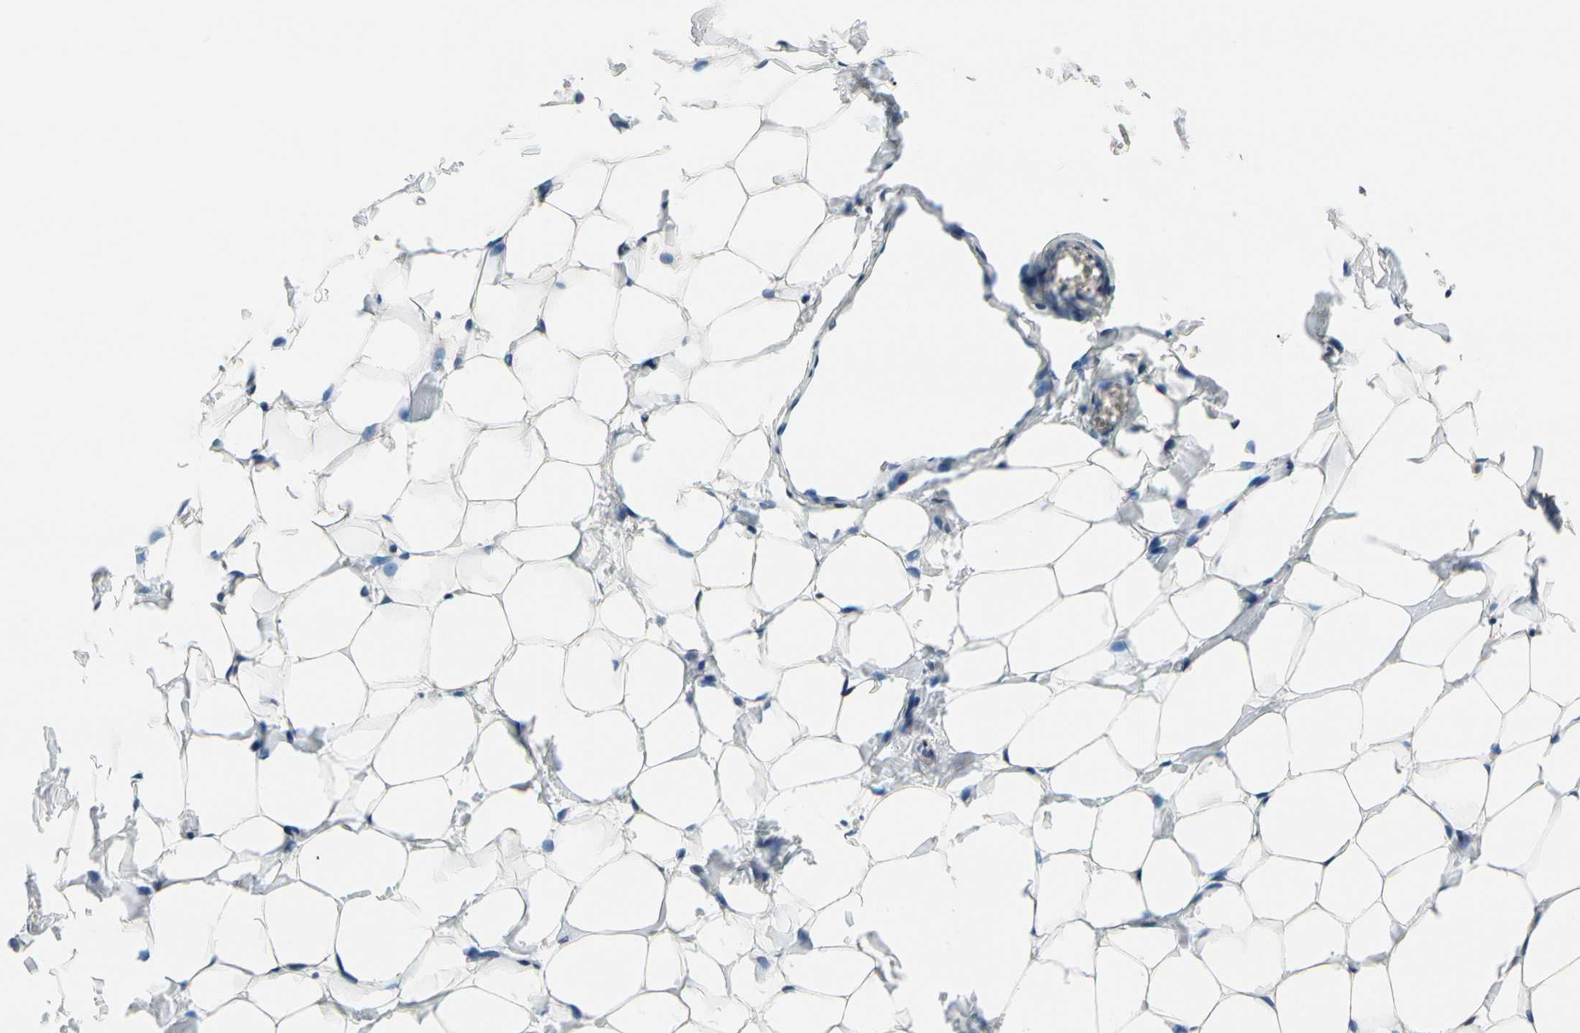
{"staining": {"intensity": "negative", "quantity": "none", "location": "none"}, "tissue": "breast", "cell_type": "Adipocytes", "image_type": "normal", "snomed": [{"axis": "morphology", "description": "Normal tissue, NOS"}, {"axis": "topography", "description": "Breast"}], "caption": "The image shows no significant staining in adipocytes of breast.", "gene": "GPSM2", "patient": {"sex": "female", "age": 27}}